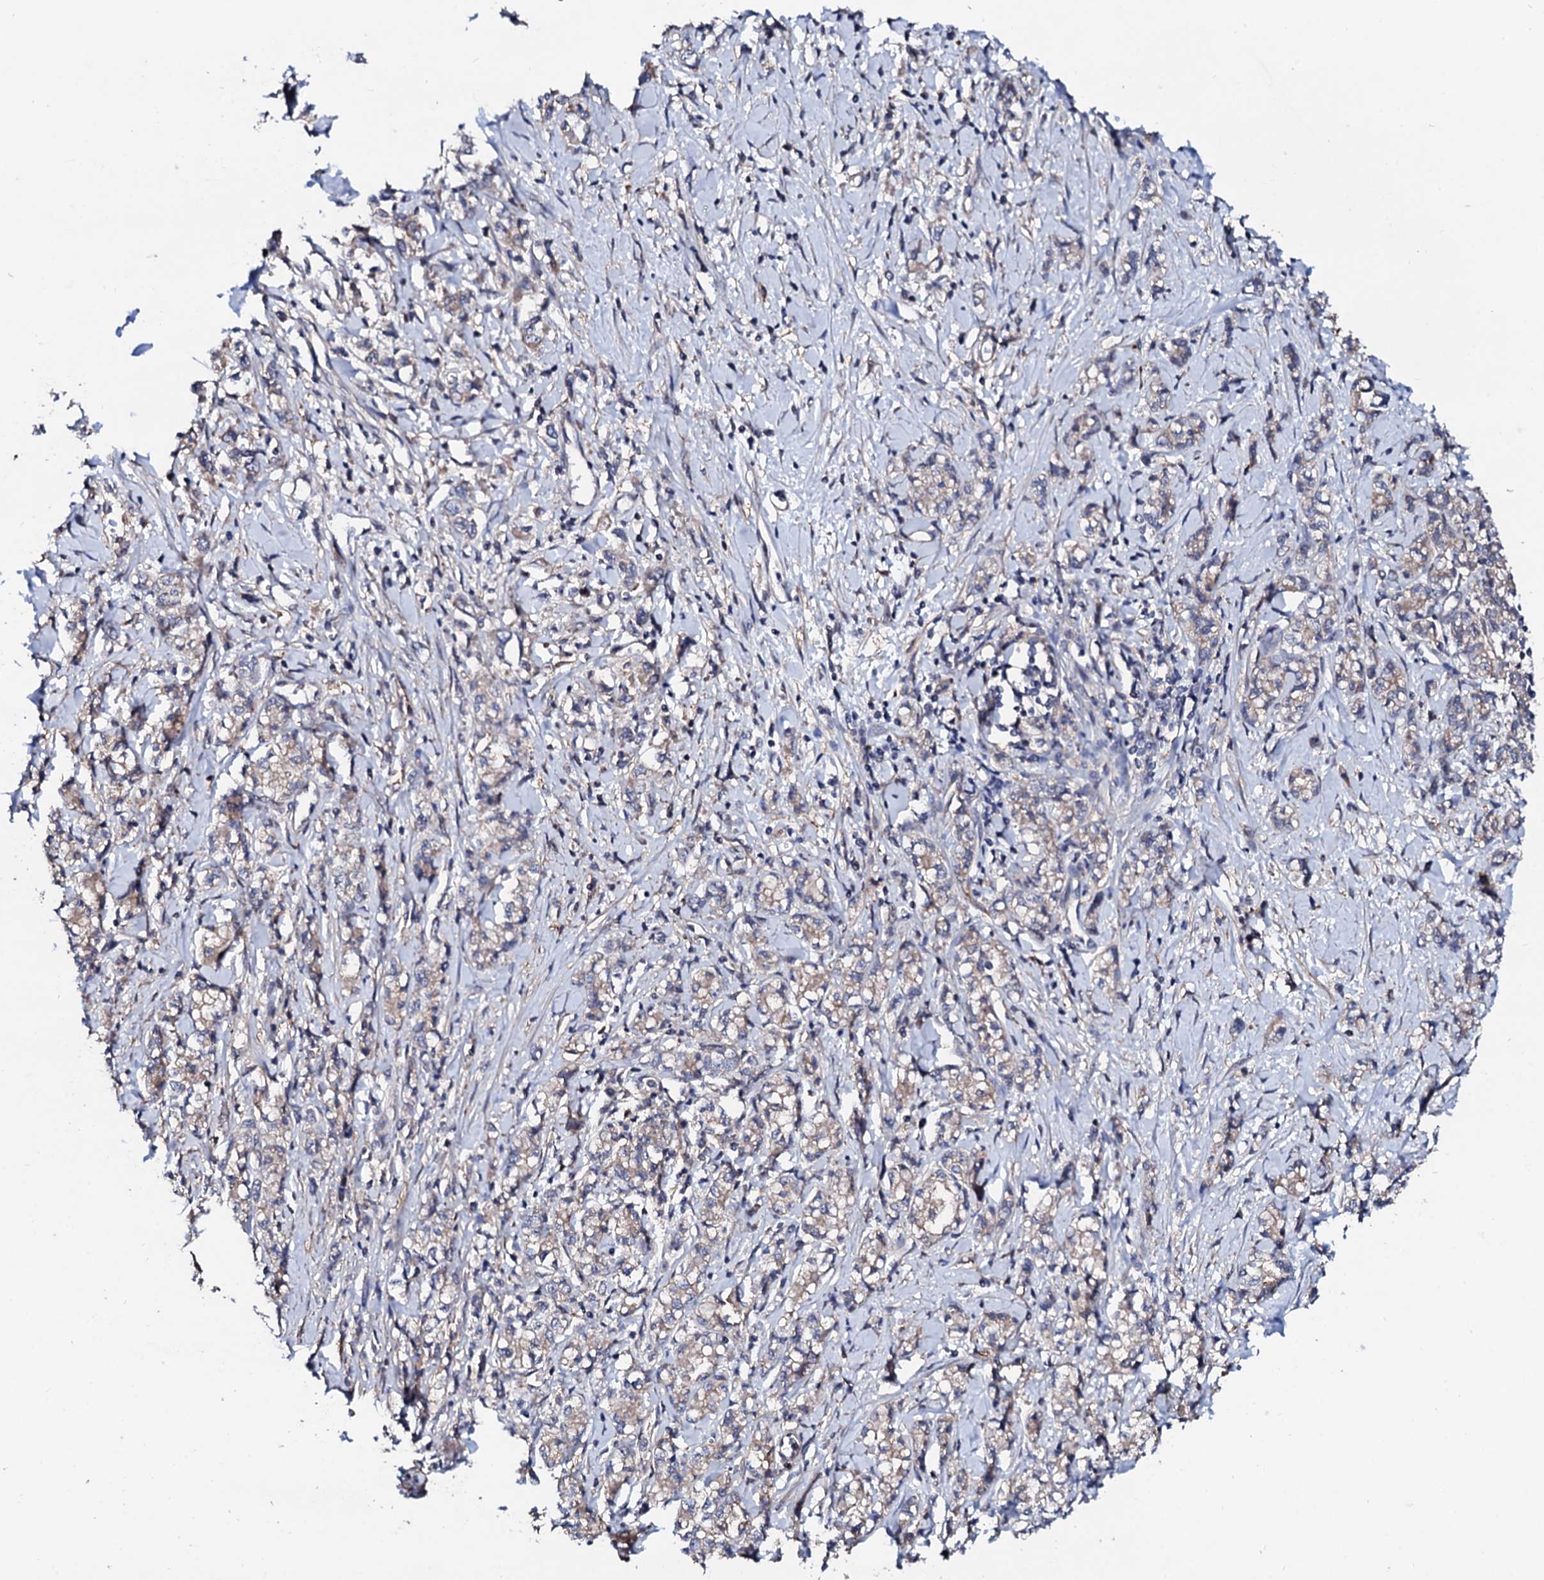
{"staining": {"intensity": "weak", "quantity": "<25%", "location": "cytoplasmic/membranous"}, "tissue": "stomach cancer", "cell_type": "Tumor cells", "image_type": "cancer", "snomed": [{"axis": "morphology", "description": "Adenocarcinoma, NOS"}, {"axis": "topography", "description": "Stomach"}], "caption": "DAB (3,3'-diaminobenzidine) immunohistochemical staining of adenocarcinoma (stomach) demonstrates no significant staining in tumor cells. Brightfield microscopy of immunohistochemistry stained with DAB (brown) and hematoxylin (blue), captured at high magnification.", "gene": "EDC3", "patient": {"sex": "female", "age": 76}}